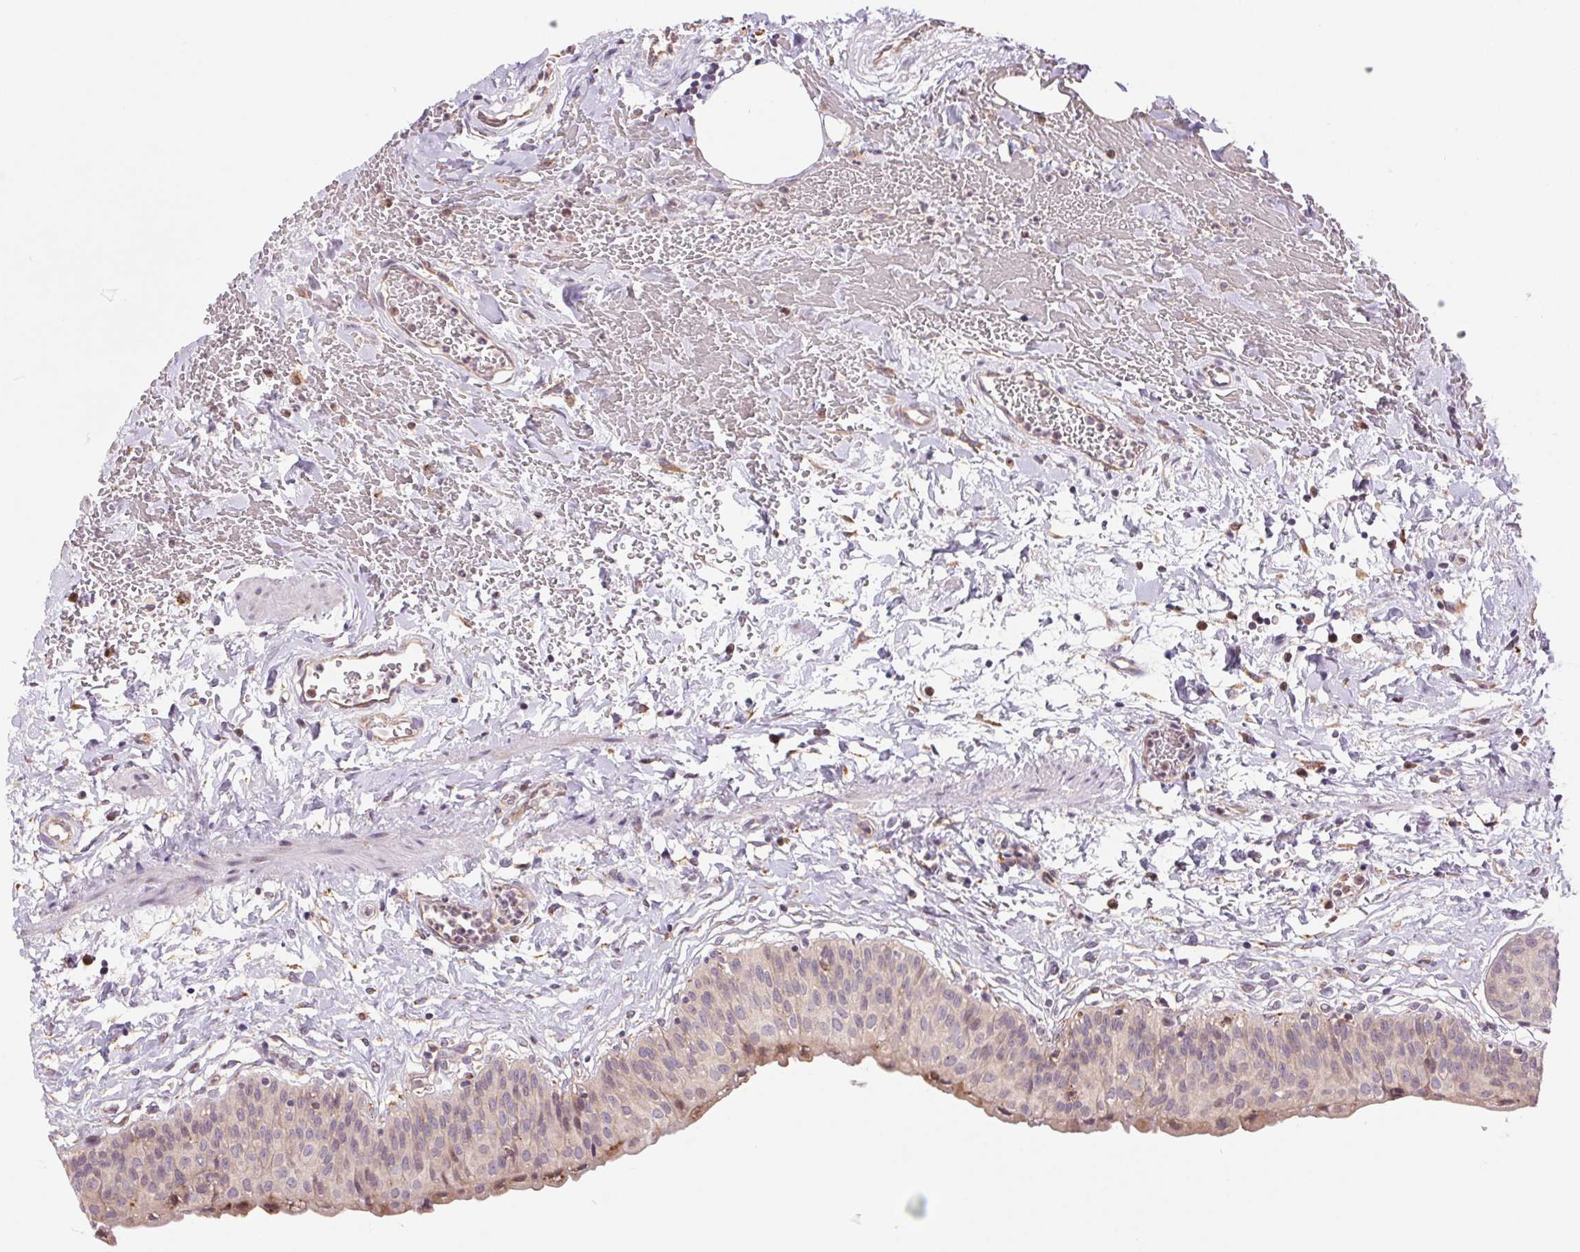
{"staining": {"intensity": "weak", "quantity": "25%-75%", "location": "cytoplasmic/membranous"}, "tissue": "urinary bladder", "cell_type": "Urothelial cells", "image_type": "normal", "snomed": [{"axis": "morphology", "description": "Normal tissue, NOS"}, {"axis": "topography", "description": "Urinary bladder"}], "caption": "Immunohistochemical staining of normal human urinary bladder shows low levels of weak cytoplasmic/membranous positivity in about 25%-75% of urothelial cells.", "gene": "KLHL20", "patient": {"sex": "male", "age": 55}}